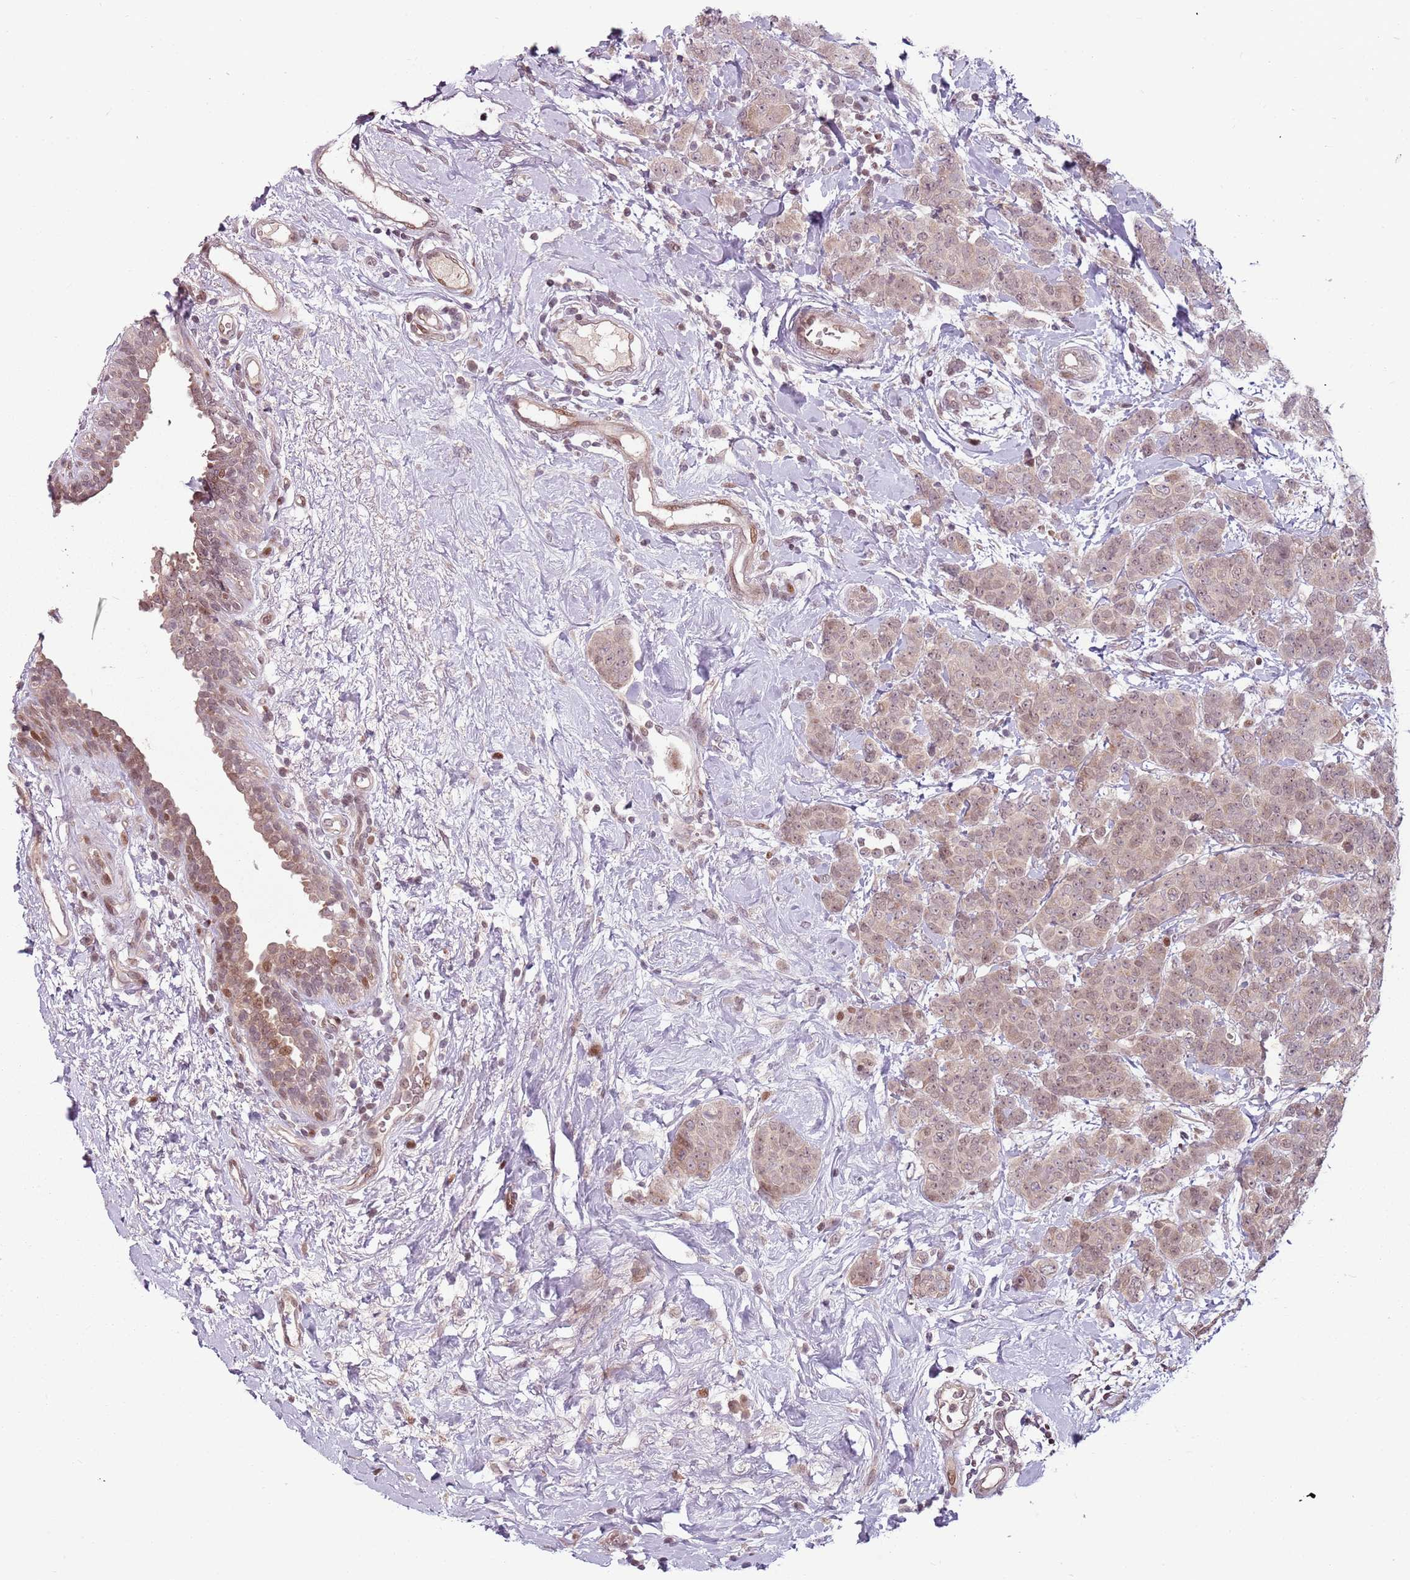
{"staining": {"intensity": "weak", "quantity": ">75%", "location": "cytoplasmic/membranous,nuclear"}, "tissue": "breast cancer", "cell_type": "Tumor cells", "image_type": "cancer", "snomed": [{"axis": "morphology", "description": "Duct carcinoma"}, {"axis": "topography", "description": "Breast"}], "caption": "Human infiltrating ductal carcinoma (breast) stained with a protein marker shows weak staining in tumor cells.", "gene": "ADGRG1", "patient": {"sex": "female", "age": 40}}